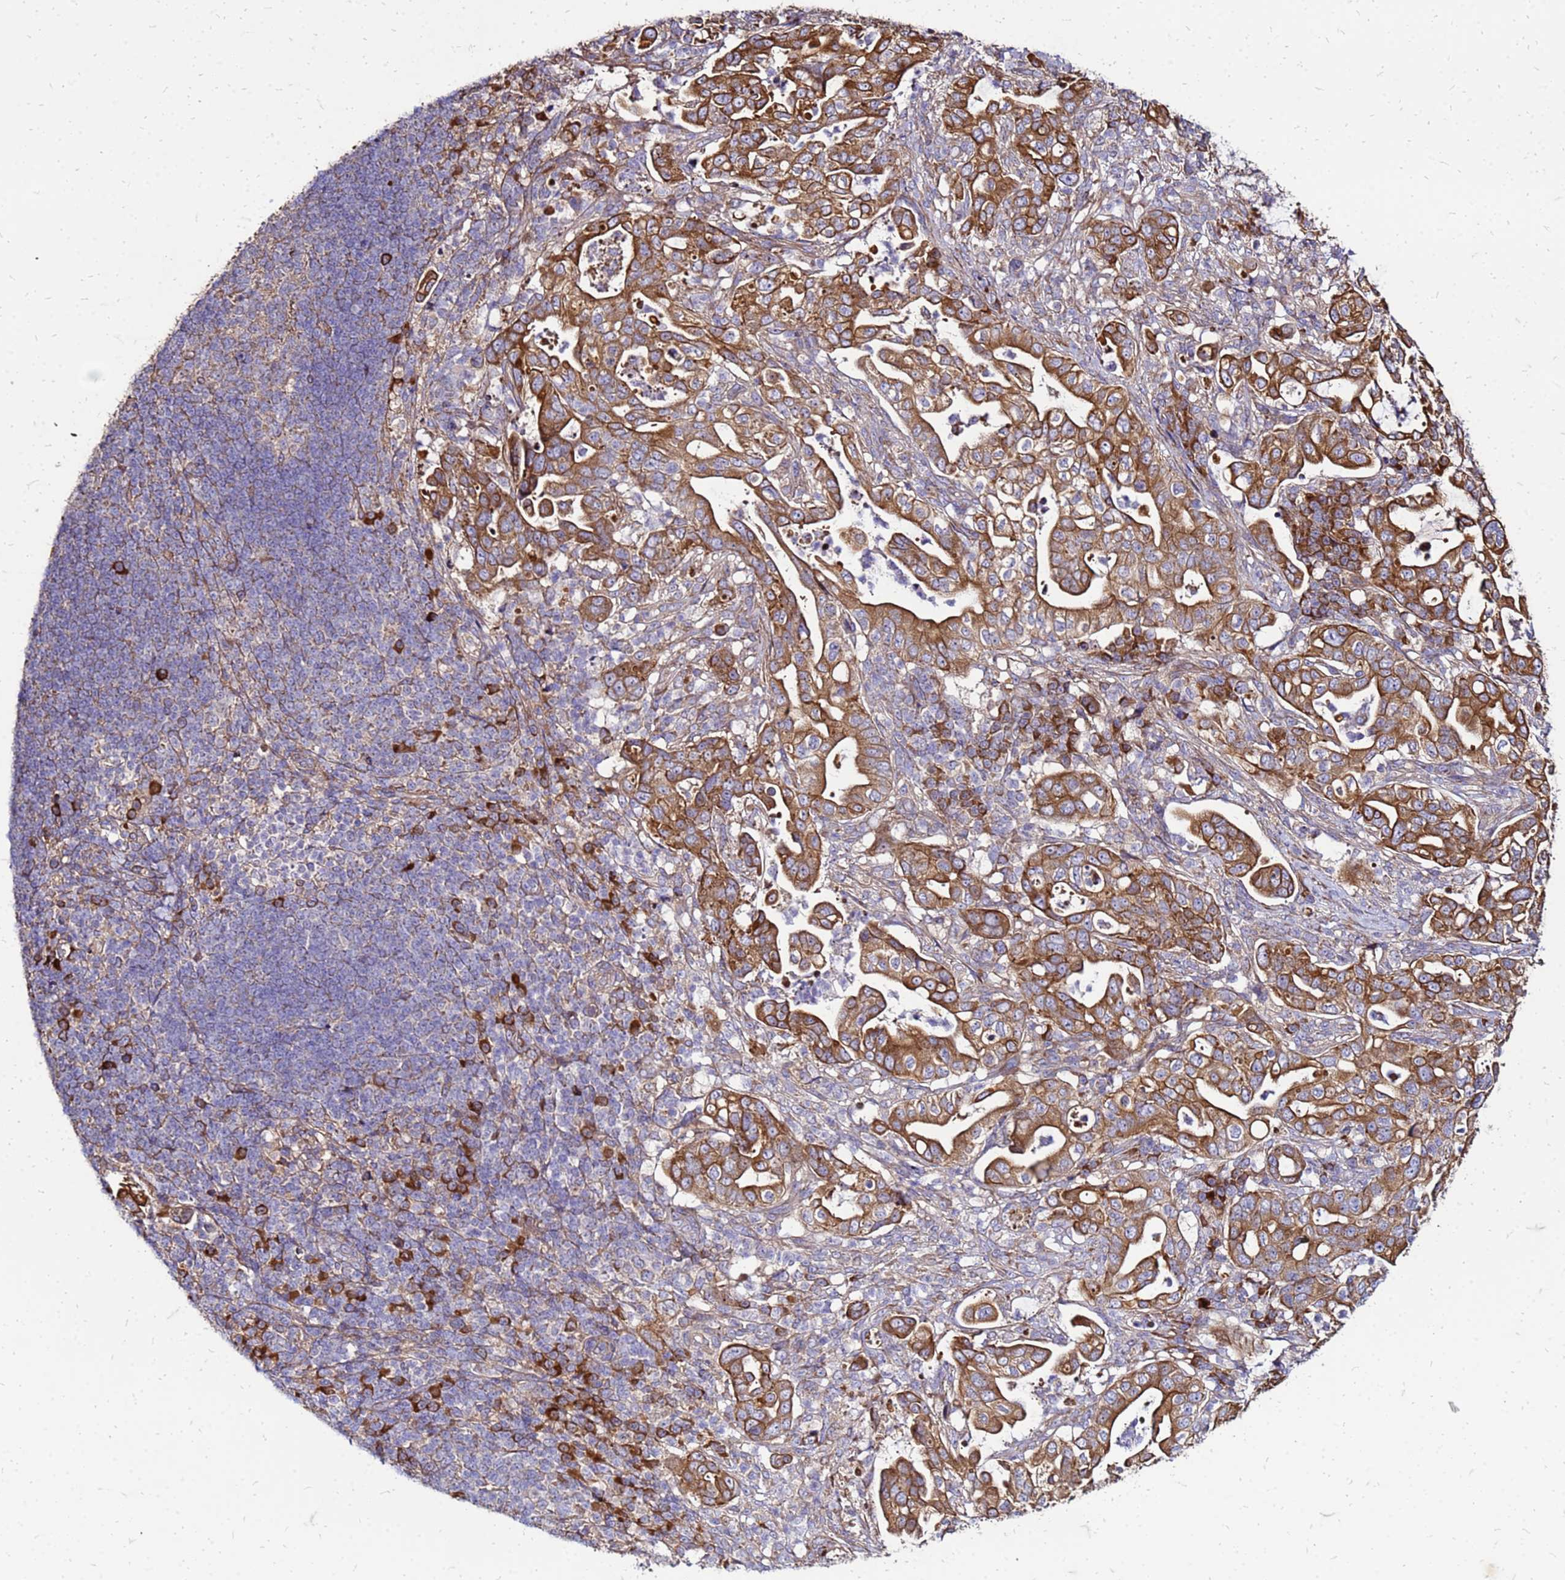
{"staining": {"intensity": "strong", "quantity": ">75%", "location": "cytoplasmic/membranous"}, "tissue": "pancreatic cancer", "cell_type": "Tumor cells", "image_type": "cancer", "snomed": [{"axis": "morphology", "description": "Normal tissue, NOS"}, {"axis": "morphology", "description": "Adenocarcinoma, NOS"}, {"axis": "topography", "description": "Lymph node"}, {"axis": "topography", "description": "Pancreas"}], "caption": "Tumor cells demonstrate strong cytoplasmic/membranous staining in approximately >75% of cells in pancreatic cancer (adenocarcinoma).", "gene": "VMO1", "patient": {"sex": "female", "age": 67}}